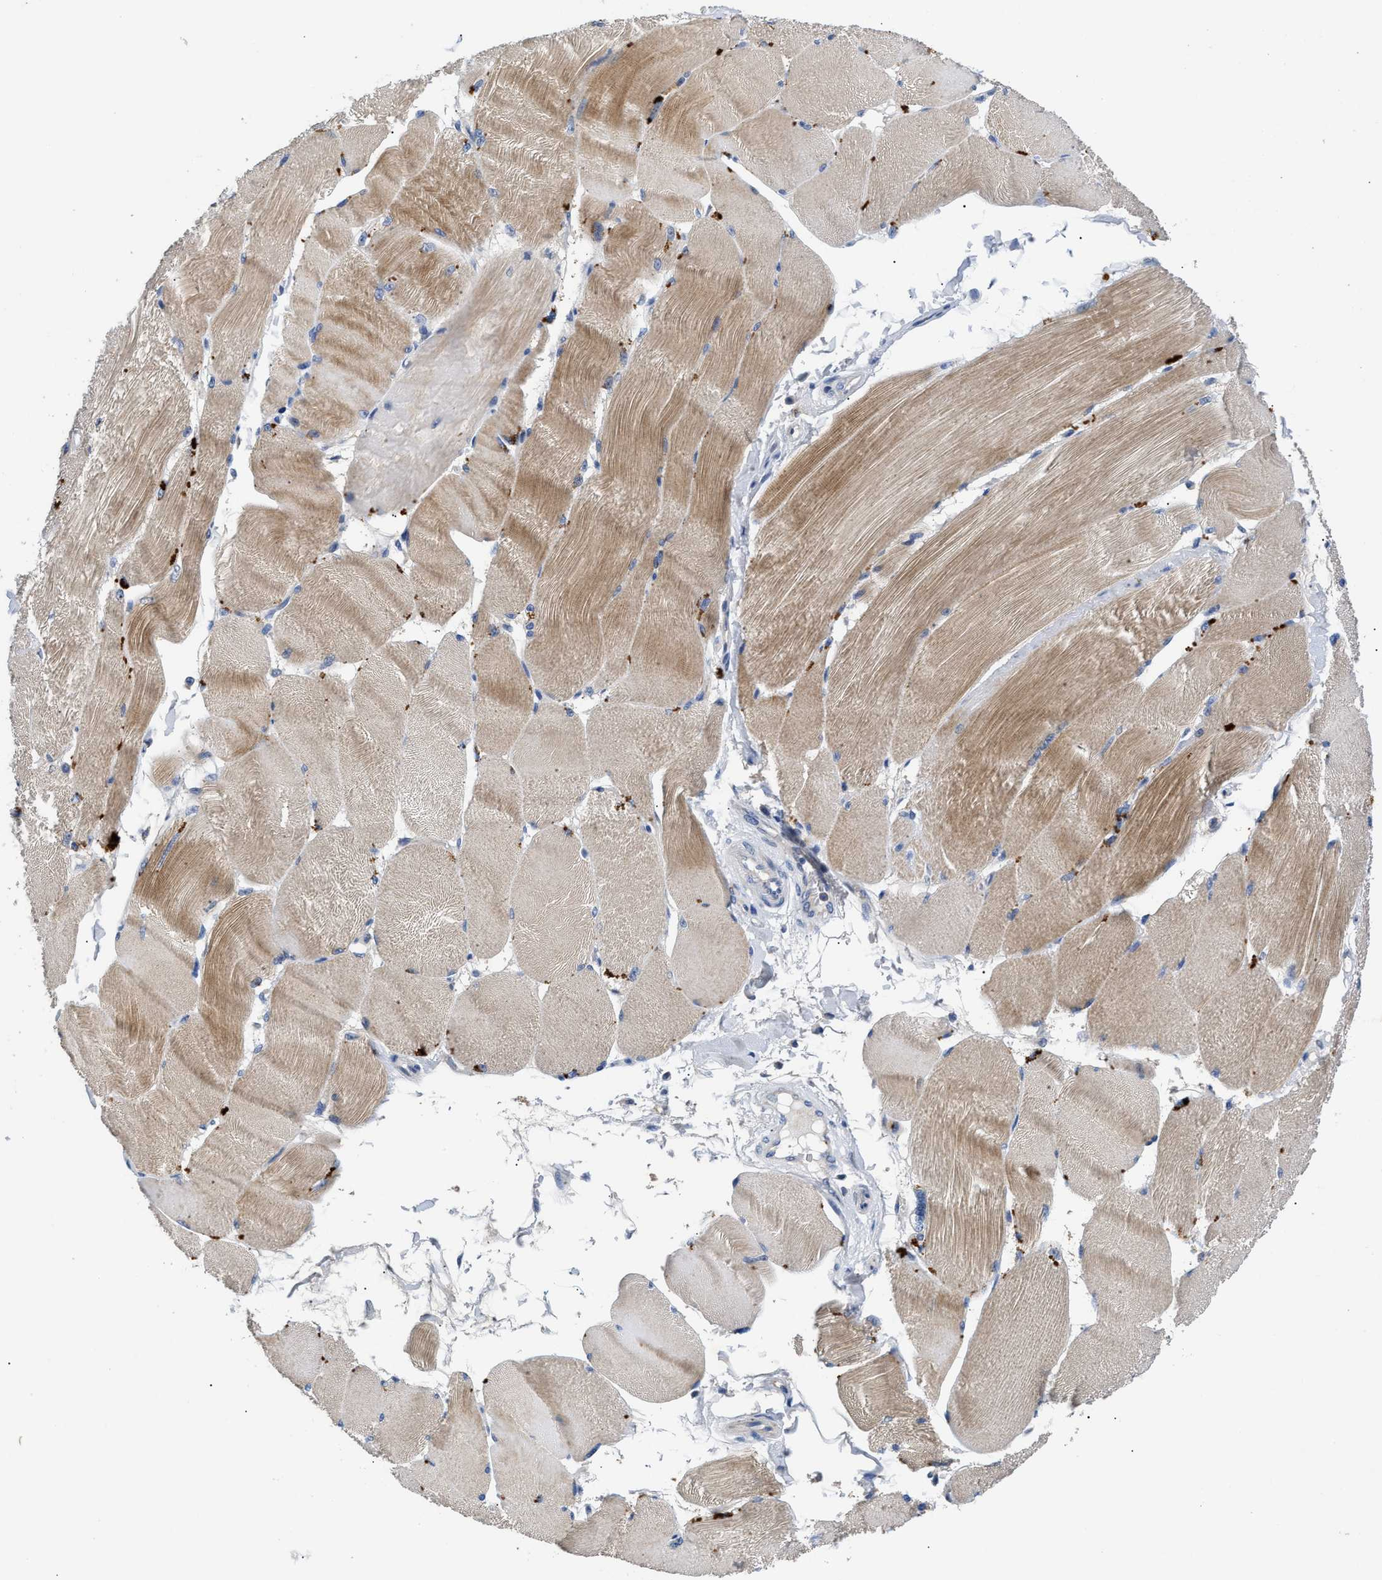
{"staining": {"intensity": "moderate", "quantity": "25%-75%", "location": "cytoplasmic/membranous"}, "tissue": "skeletal muscle", "cell_type": "Myocytes", "image_type": "normal", "snomed": [{"axis": "morphology", "description": "Normal tissue, NOS"}, {"axis": "topography", "description": "Skin"}, {"axis": "topography", "description": "Skeletal muscle"}], "caption": "Skeletal muscle stained for a protein (brown) reveals moderate cytoplasmic/membranous positive positivity in about 25%-75% of myocytes.", "gene": "CCDC171", "patient": {"sex": "male", "age": 83}}